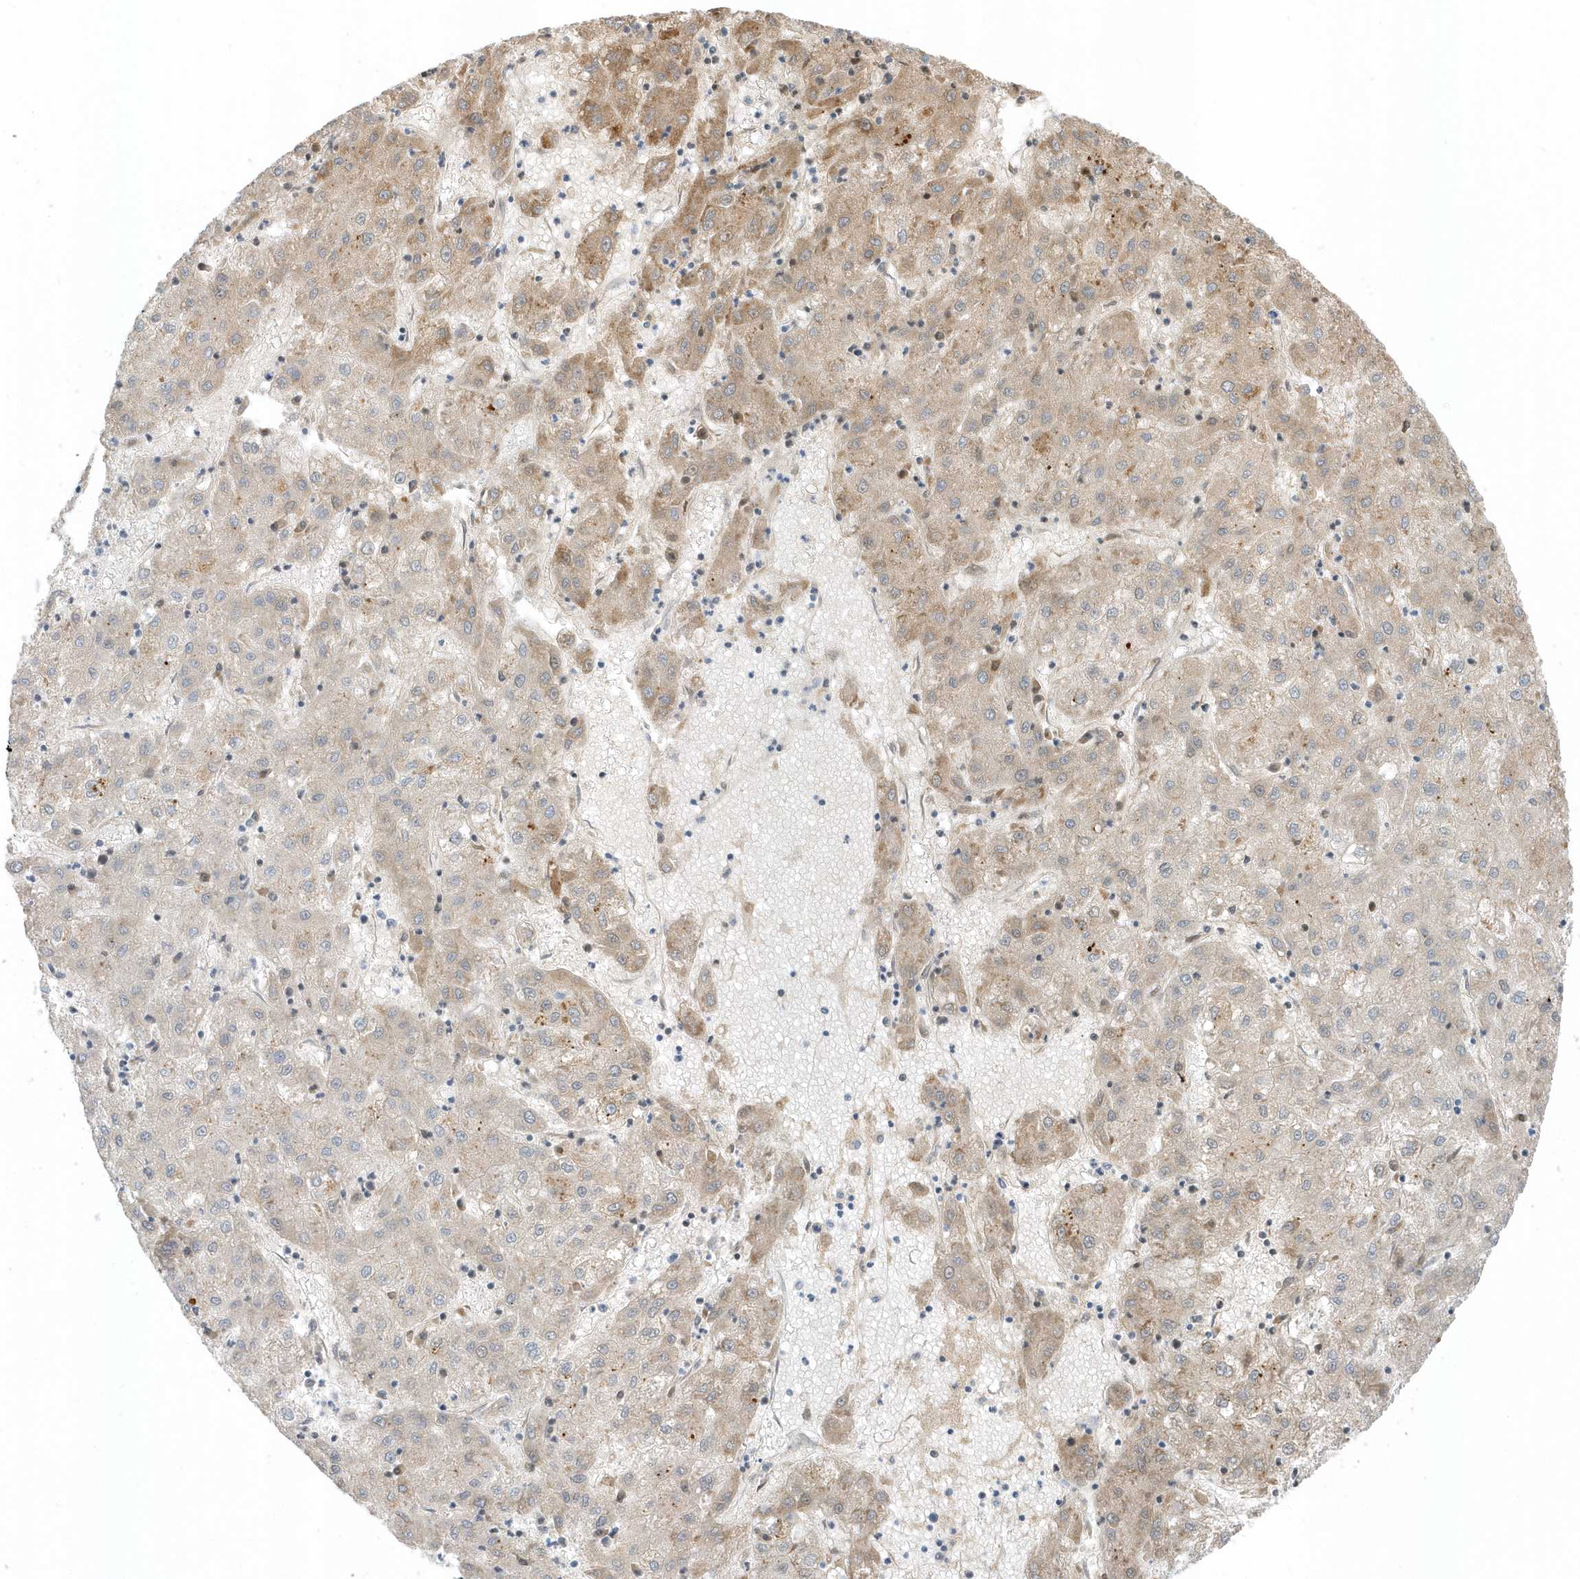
{"staining": {"intensity": "weak", "quantity": "25%-75%", "location": "cytoplasmic/membranous"}, "tissue": "liver cancer", "cell_type": "Tumor cells", "image_type": "cancer", "snomed": [{"axis": "morphology", "description": "Carcinoma, Hepatocellular, NOS"}, {"axis": "topography", "description": "Liver"}], "caption": "IHC of liver cancer displays low levels of weak cytoplasmic/membranous expression in about 25%-75% of tumor cells.", "gene": "USP53", "patient": {"sex": "male", "age": 72}}